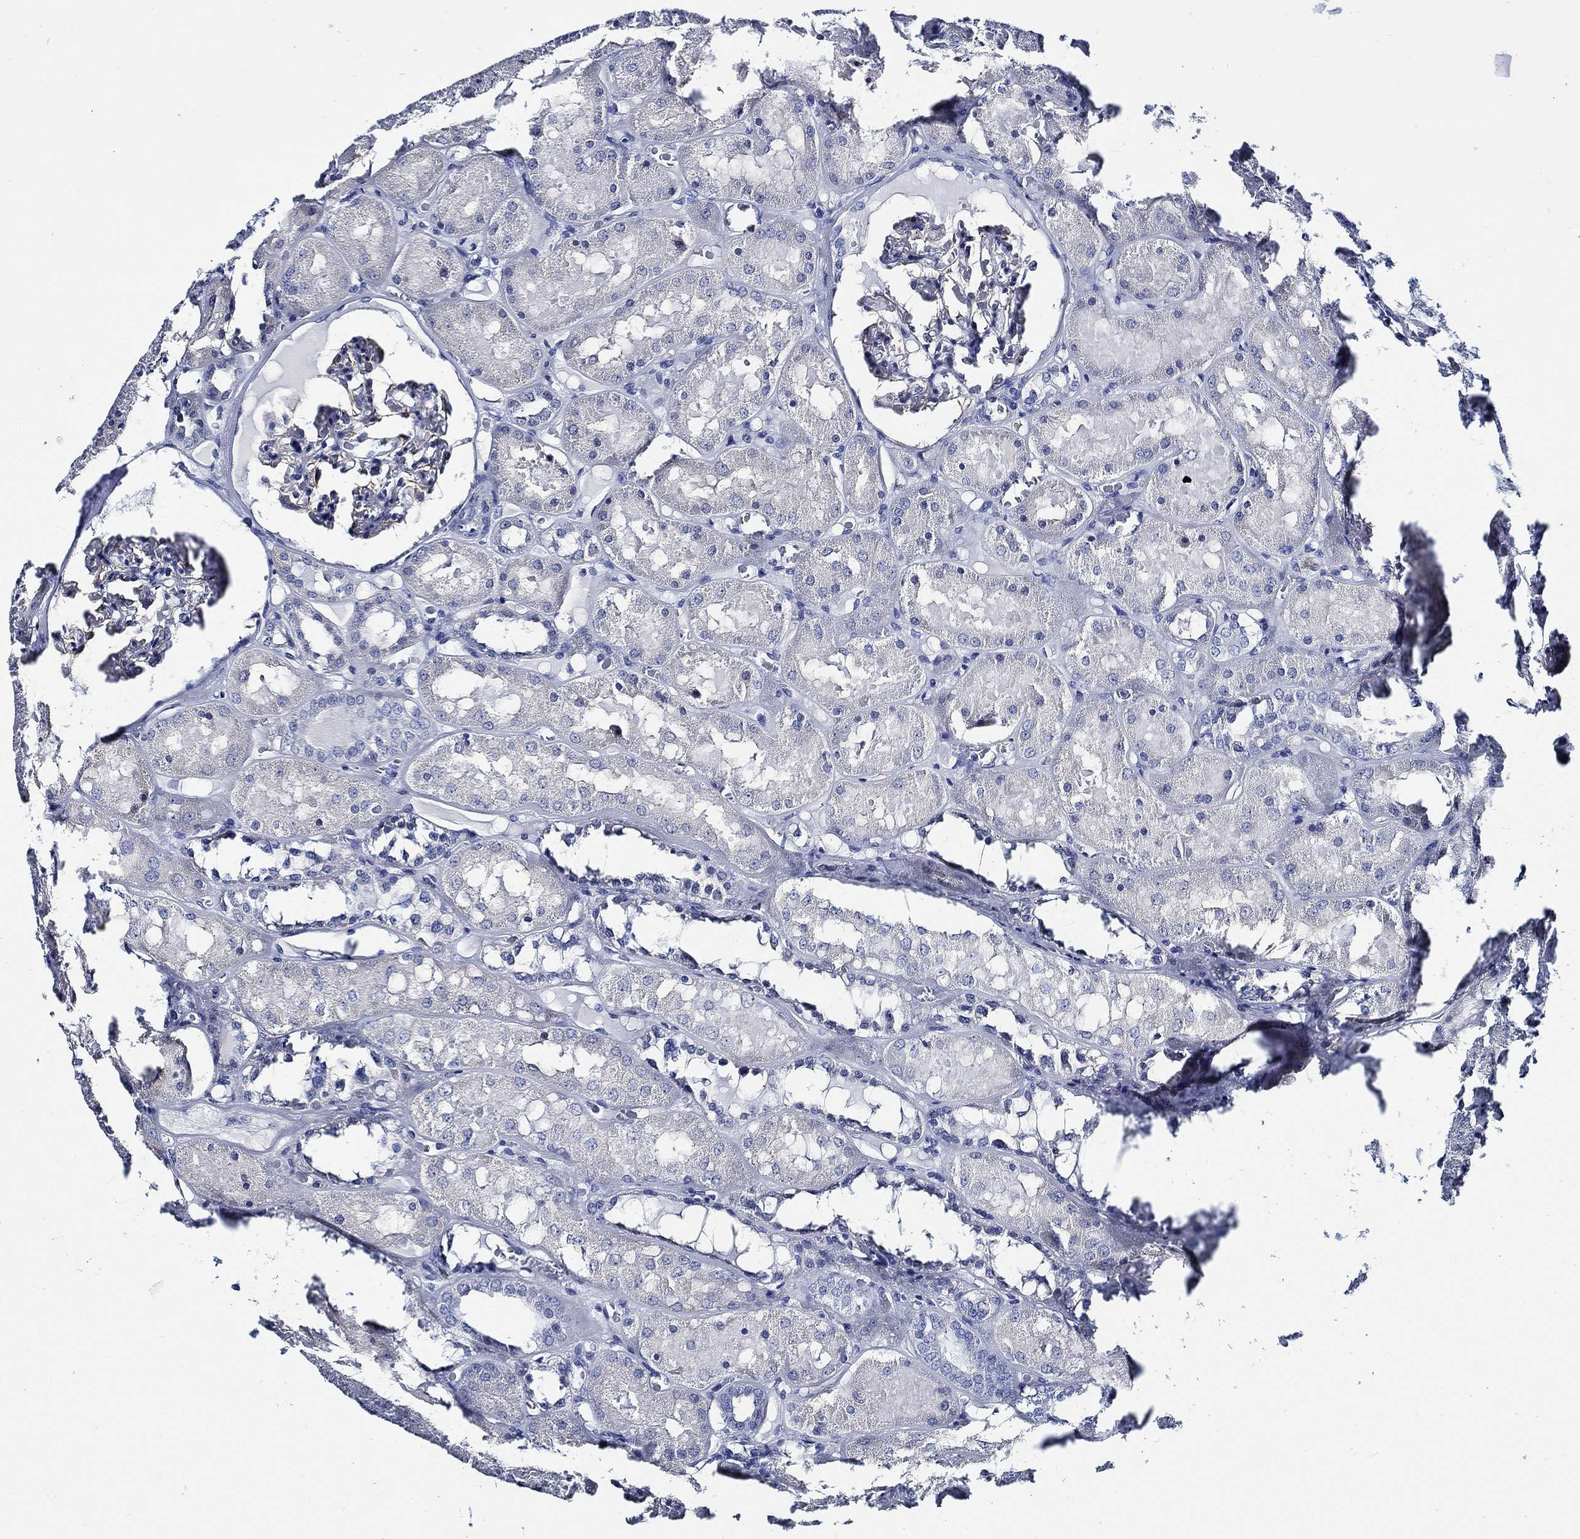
{"staining": {"intensity": "negative", "quantity": "none", "location": "none"}, "tissue": "kidney", "cell_type": "Cells in glomeruli", "image_type": "normal", "snomed": [{"axis": "morphology", "description": "Normal tissue, NOS"}, {"axis": "topography", "description": "Kidney"}], "caption": "The micrograph shows no significant staining in cells in glomeruli of kidney.", "gene": "WDR62", "patient": {"sex": "male", "age": 73}}